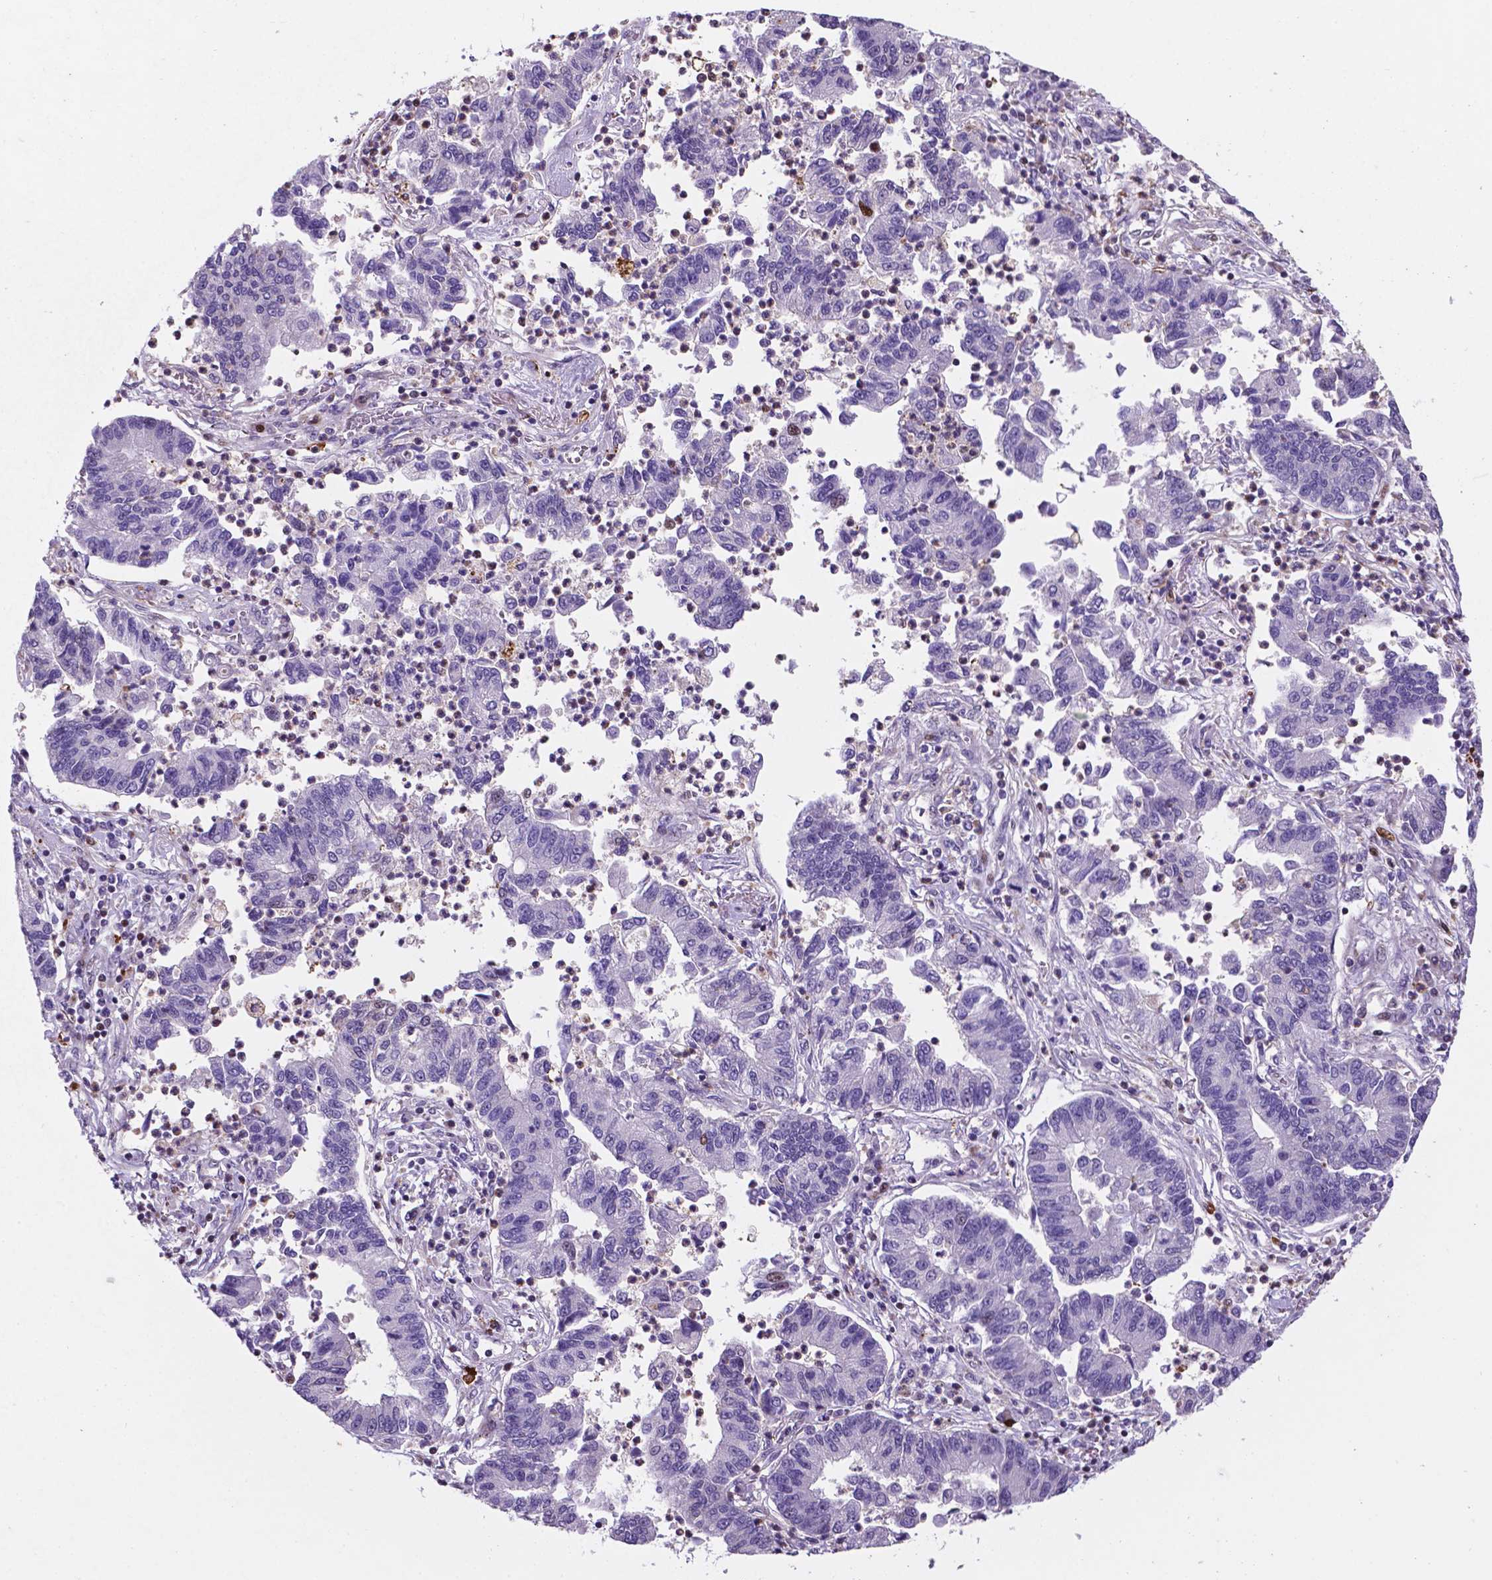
{"staining": {"intensity": "weak", "quantity": "<25%", "location": "nuclear"}, "tissue": "lung cancer", "cell_type": "Tumor cells", "image_type": "cancer", "snomed": [{"axis": "morphology", "description": "Adenocarcinoma, NOS"}, {"axis": "topography", "description": "Lung"}], "caption": "The immunohistochemistry (IHC) image has no significant staining in tumor cells of lung adenocarcinoma tissue.", "gene": "TM4SF20", "patient": {"sex": "female", "age": 57}}